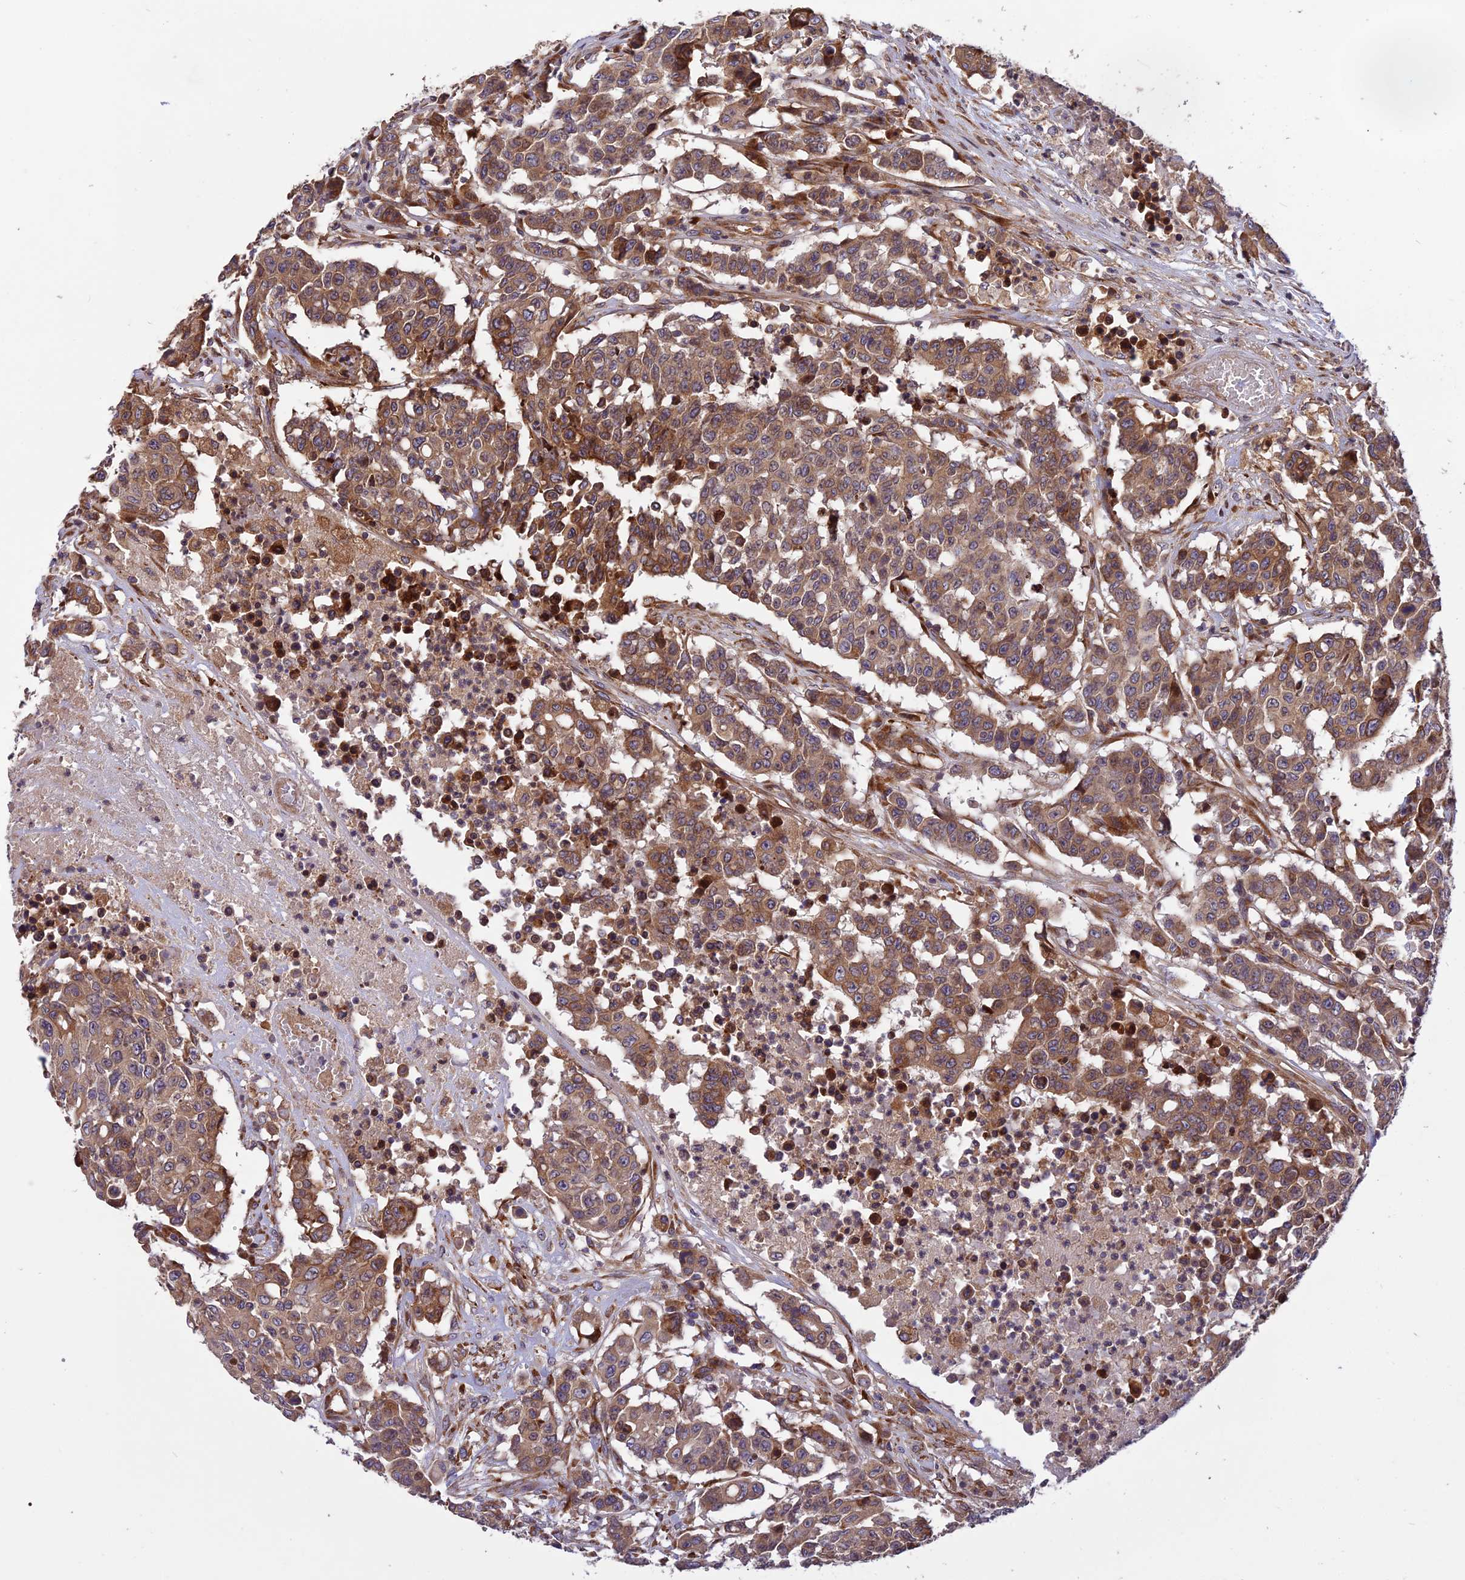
{"staining": {"intensity": "strong", "quantity": ">75%", "location": "cytoplasmic/membranous"}, "tissue": "colorectal cancer", "cell_type": "Tumor cells", "image_type": "cancer", "snomed": [{"axis": "morphology", "description": "Adenocarcinoma, NOS"}, {"axis": "topography", "description": "Colon"}], "caption": "Immunohistochemical staining of human colorectal cancer reveals high levels of strong cytoplasmic/membranous staining in approximately >75% of tumor cells. The staining was performed using DAB (3,3'-diaminobenzidine), with brown indicating positive protein expression. Nuclei are stained blue with hematoxylin.", "gene": "ROCK1", "patient": {"sex": "male", "age": 51}}